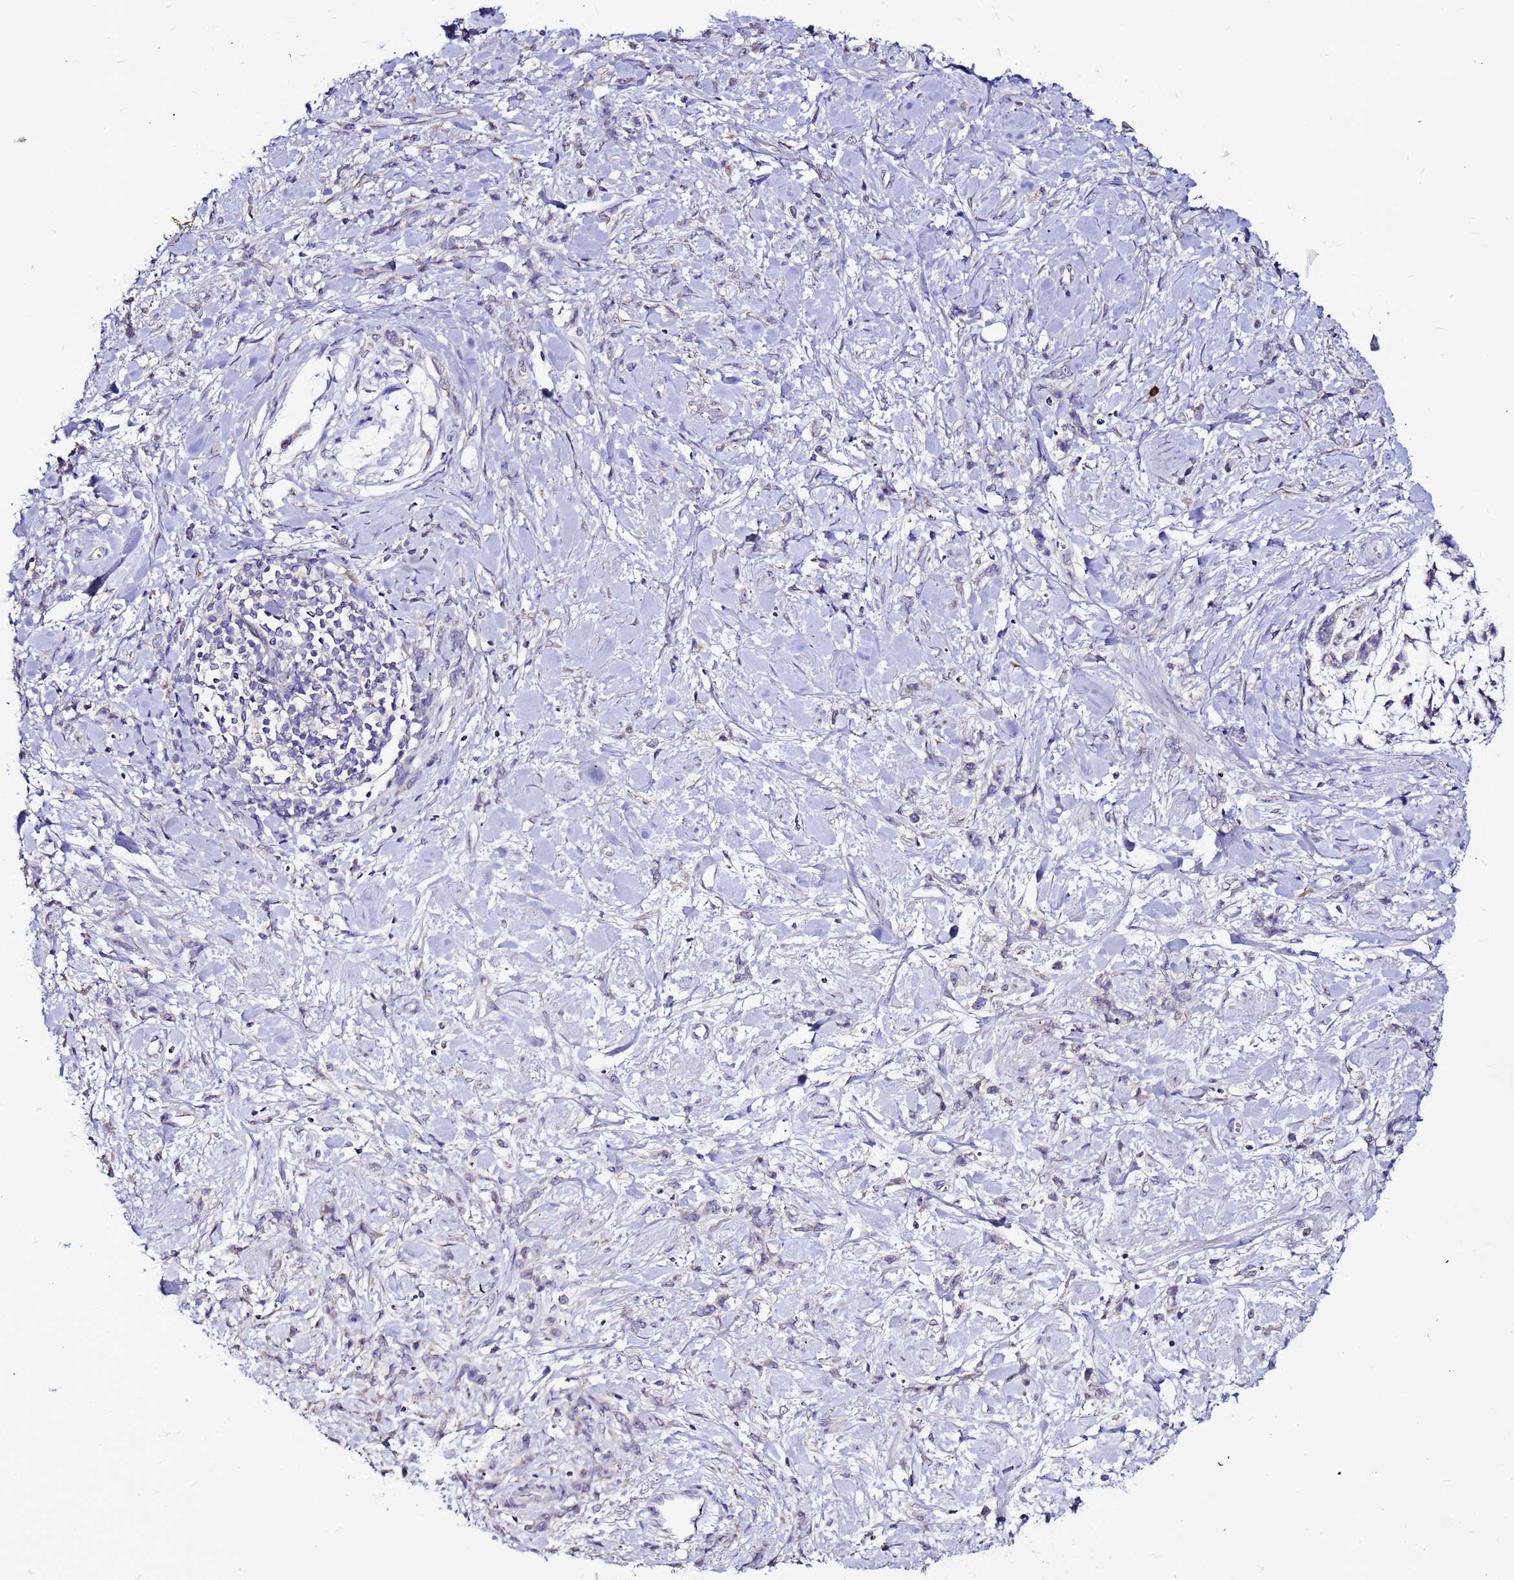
{"staining": {"intensity": "negative", "quantity": "none", "location": "none"}, "tissue": "stomach cancer", "cell_type": "Tumor cells", "image_type": "cancer", "snomed": [{"axis": "morphology", "description": "Adenocarcinoma, NOS"}, {"axis": "topography", "description": "Stomach"}], "caption": "An immunohistochemistry micrograph of stomach cancer is shown. There is no staining in tumor cells of stomach cancer. Brightfield microscopy of IHC stained with DAB (brown) and hematoxylin (blue), captured at high magnification.", "gene": "SLC44A3", "patient": {"sex": "female", "age": 60}}